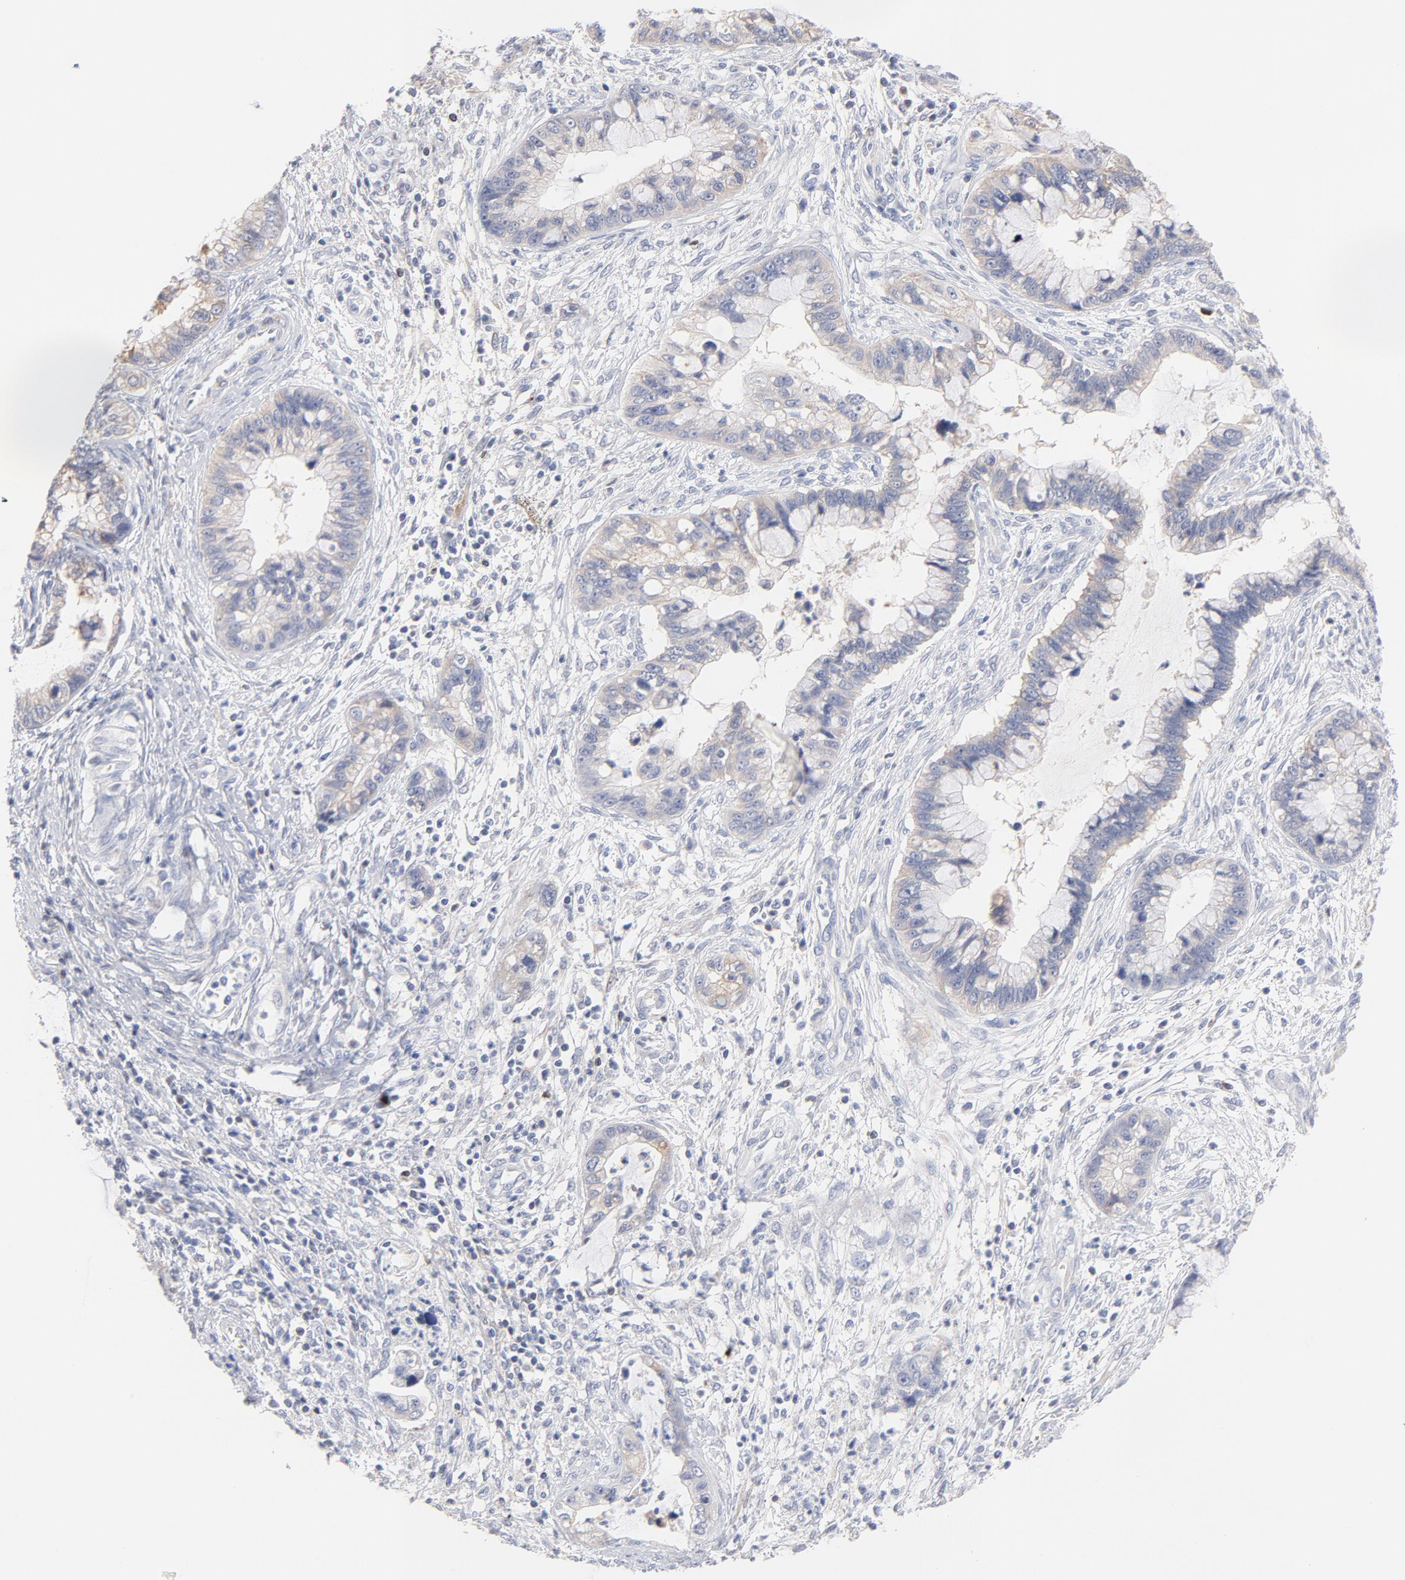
{"staining": {"intensity": "negative", "quantity": "none", "location": "none"}, "tissue": "cervical cancer", "cell_type": "Tumor cells", "image_type": "cancer", "snomed": [{"axis": "morphology", "description": "Adenocarcinoma, NOS"}, {"axis": "topography", "description": "Cervix"}], "caption": "Adenocarcinoma (cervical) was stained to show a protein in brown. There is no significant expression in tumor cells.", "gene": "MID1", "patient": {"sex": "female", "age": 44}}